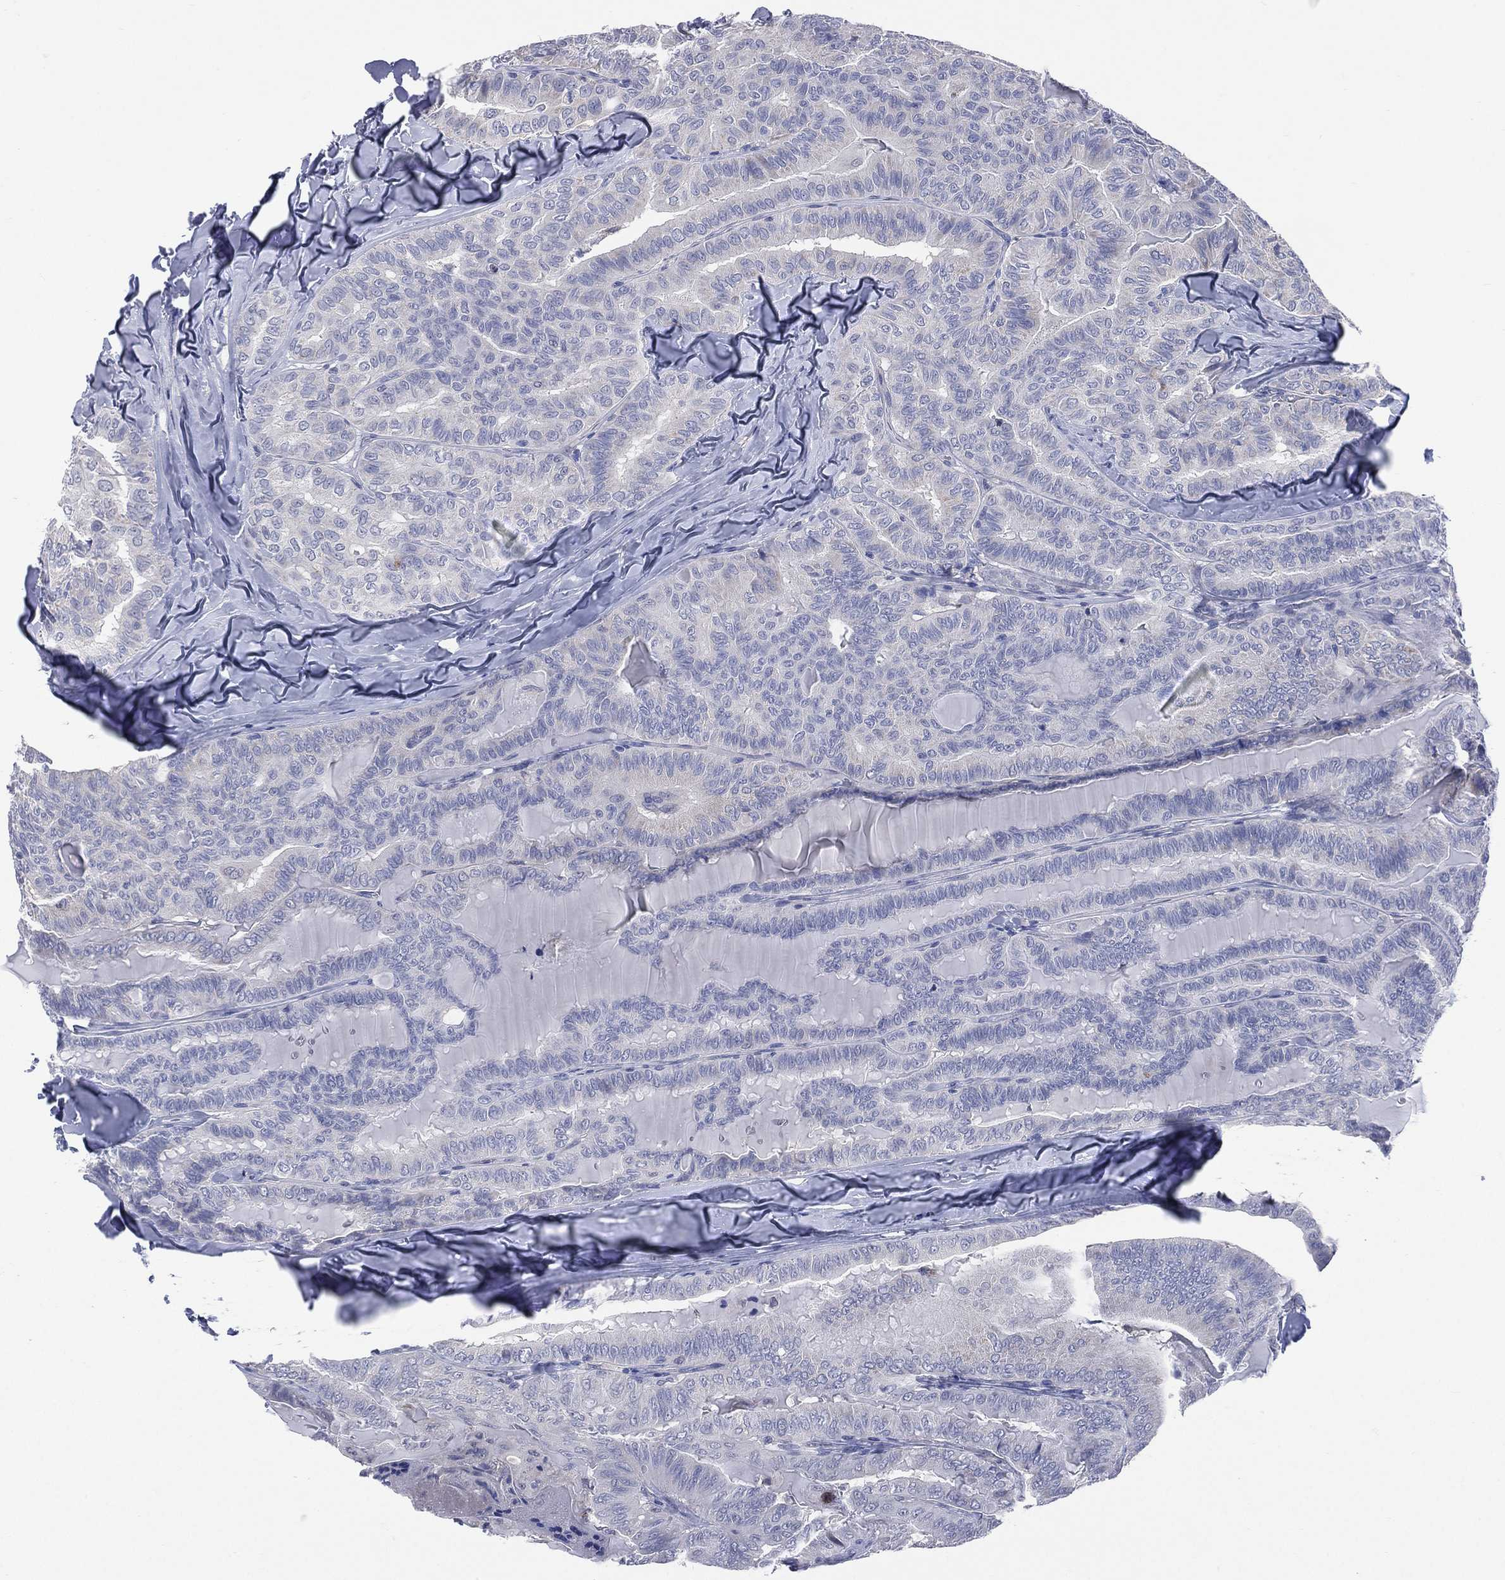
{"staining": {"intensity": "negative", "quantity": "none", "location": "none"}, "tissue": "thyroid cancer", "cell_type": "Tumor cells", "image_type": "cancer", "snomed": [{"axis": "morphology", "description": "Papillary adenocarcinoma, NOS"}, {"axis": "topography", "description": "Thyroid gland"}], "caption": "Tumor cells show no significant staining in thyroid cancer.", "gene": "AKAP3", "patient": {"sex": "female", "age": 68}}